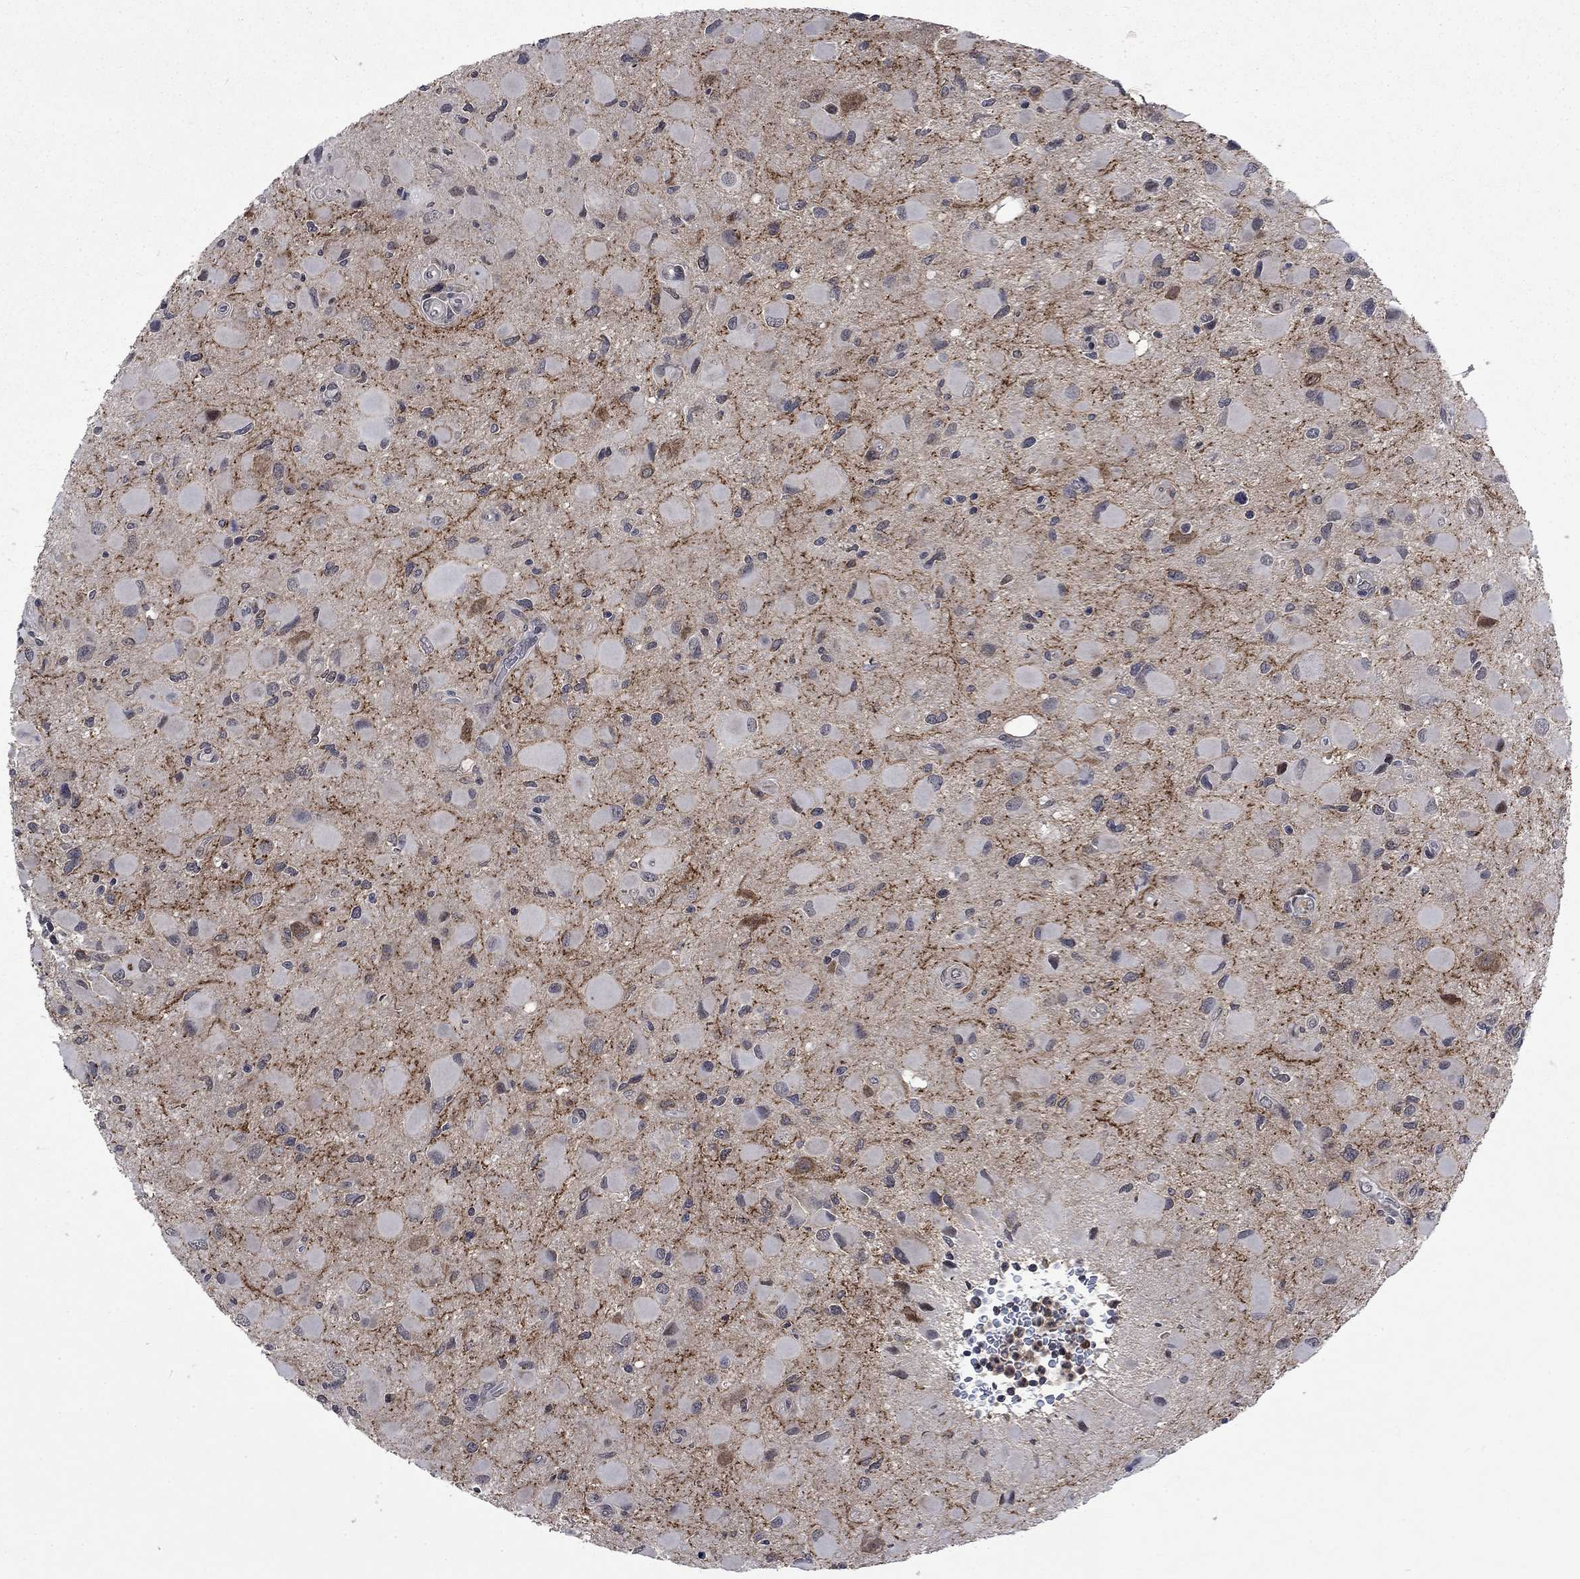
{"staining": {"intensity": "negative", "quantity": "none", "location": "none"}, "tissue": "glioma", "cell_type": "Tumor cells", "image_type": "cancer", "snomed": [{"axis": "morphology", "description": "Glioma, malignant, Low grade"}, {"axis": "topography", "description": "Brain"}], "caption": "A high-resolution photomicrograph shows immunohistochemistry (IHC) staining of glioma, which exhibits no significant expression in tumor cells.", "gene": "PPP1R9A", "patient": {"sex": "female", "age": 32}}